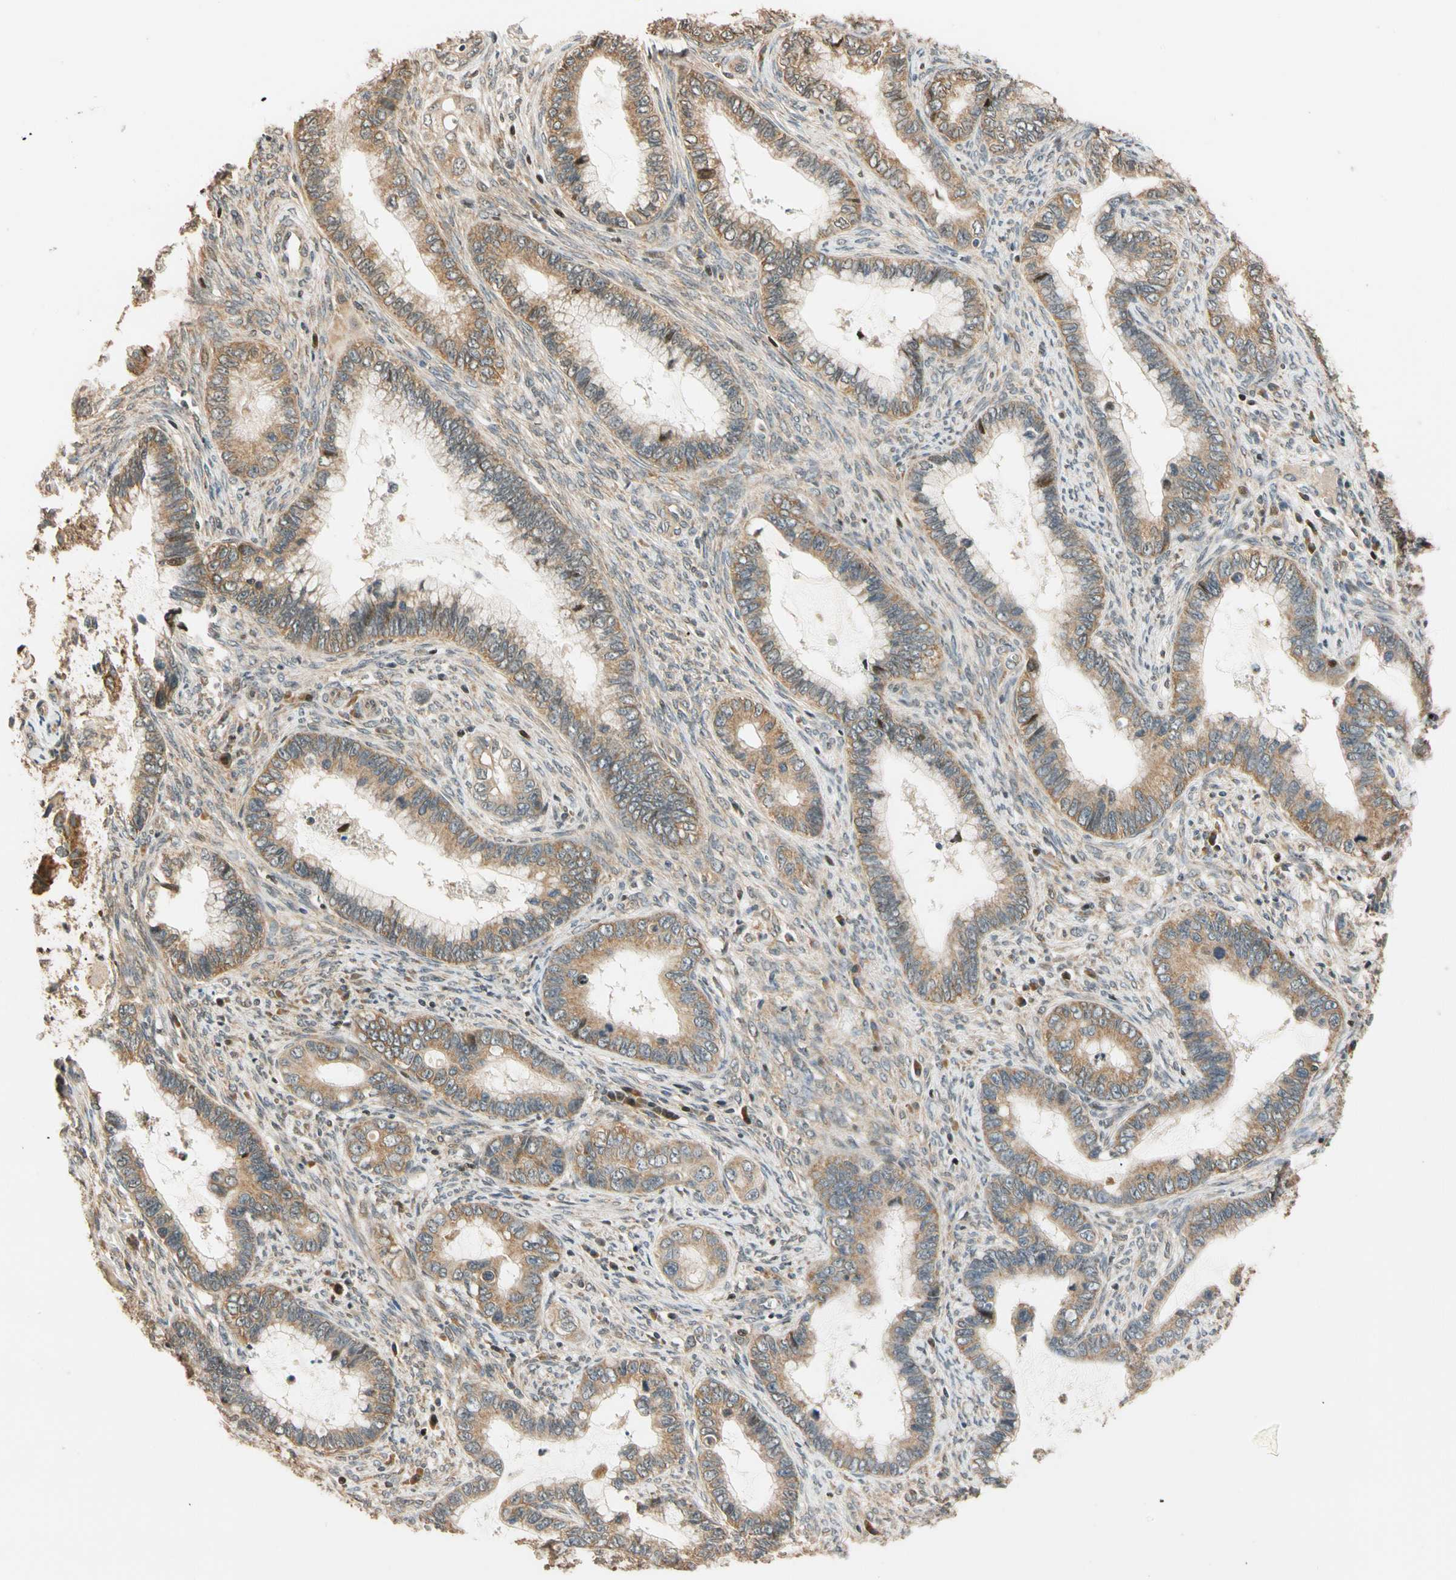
{"staining": {"intensity": "moderate", "quantity": ">75%", "location": "cytoplasmic/membranous"}, "tissue": "cervical cancer", "cell_type": "Tumor cells", "image_type": "cancer", "snomed": [{"axis": "morphology", "description": "Adenocarcinoma, NOS"}, {"axis": "topography", "description": "Cervix"}], "caption": "There is medium levels of moderate cytoplasmic/membranous staining in tumor cells of cervical adenocarcinoma, as demonstrated by immunohistochemical staining (brown color).", "gene": "HECW1", "patient": {"sex": "female", "age": 44}}